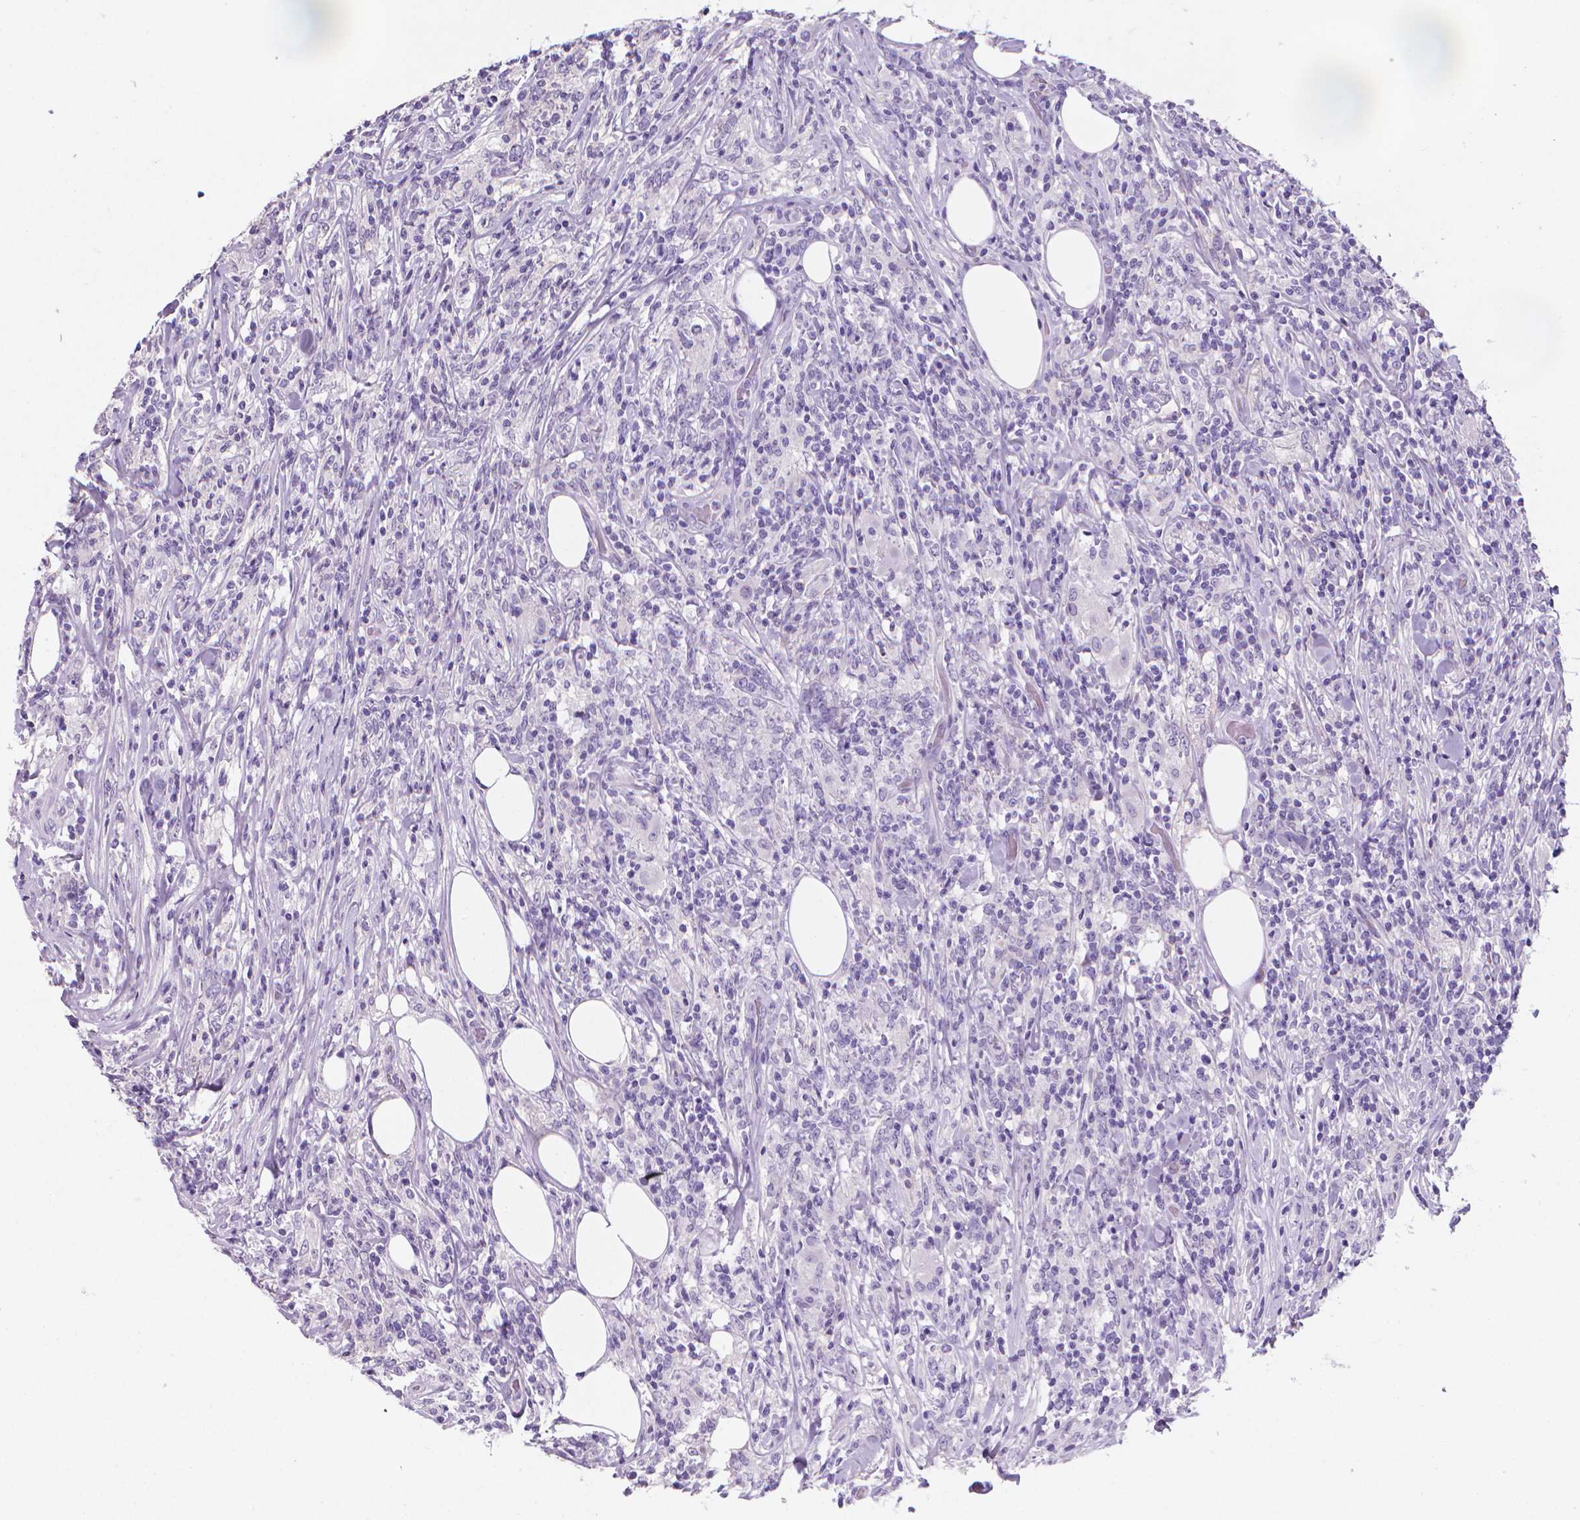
{"staining": {"intensity": "negative", "quantity": "none", "location": "none"}, "tissue": "lymphoma", "cell_type": "Tumor cells", "image_type": "cancer", "snomed": [{"axis": "morphology", "description": "Malignant lymphoma, non-Hodgkin's type, High grade"}, {"axis": "topography", "description": "Lymph node"}], "caption": "Tumor cells show no significant protein staining in high-grade malignant lymphoma, non-Hodgkin's type.", "gene": "XPNPEP2", "patient": {"sex": "female", "age": 84}}